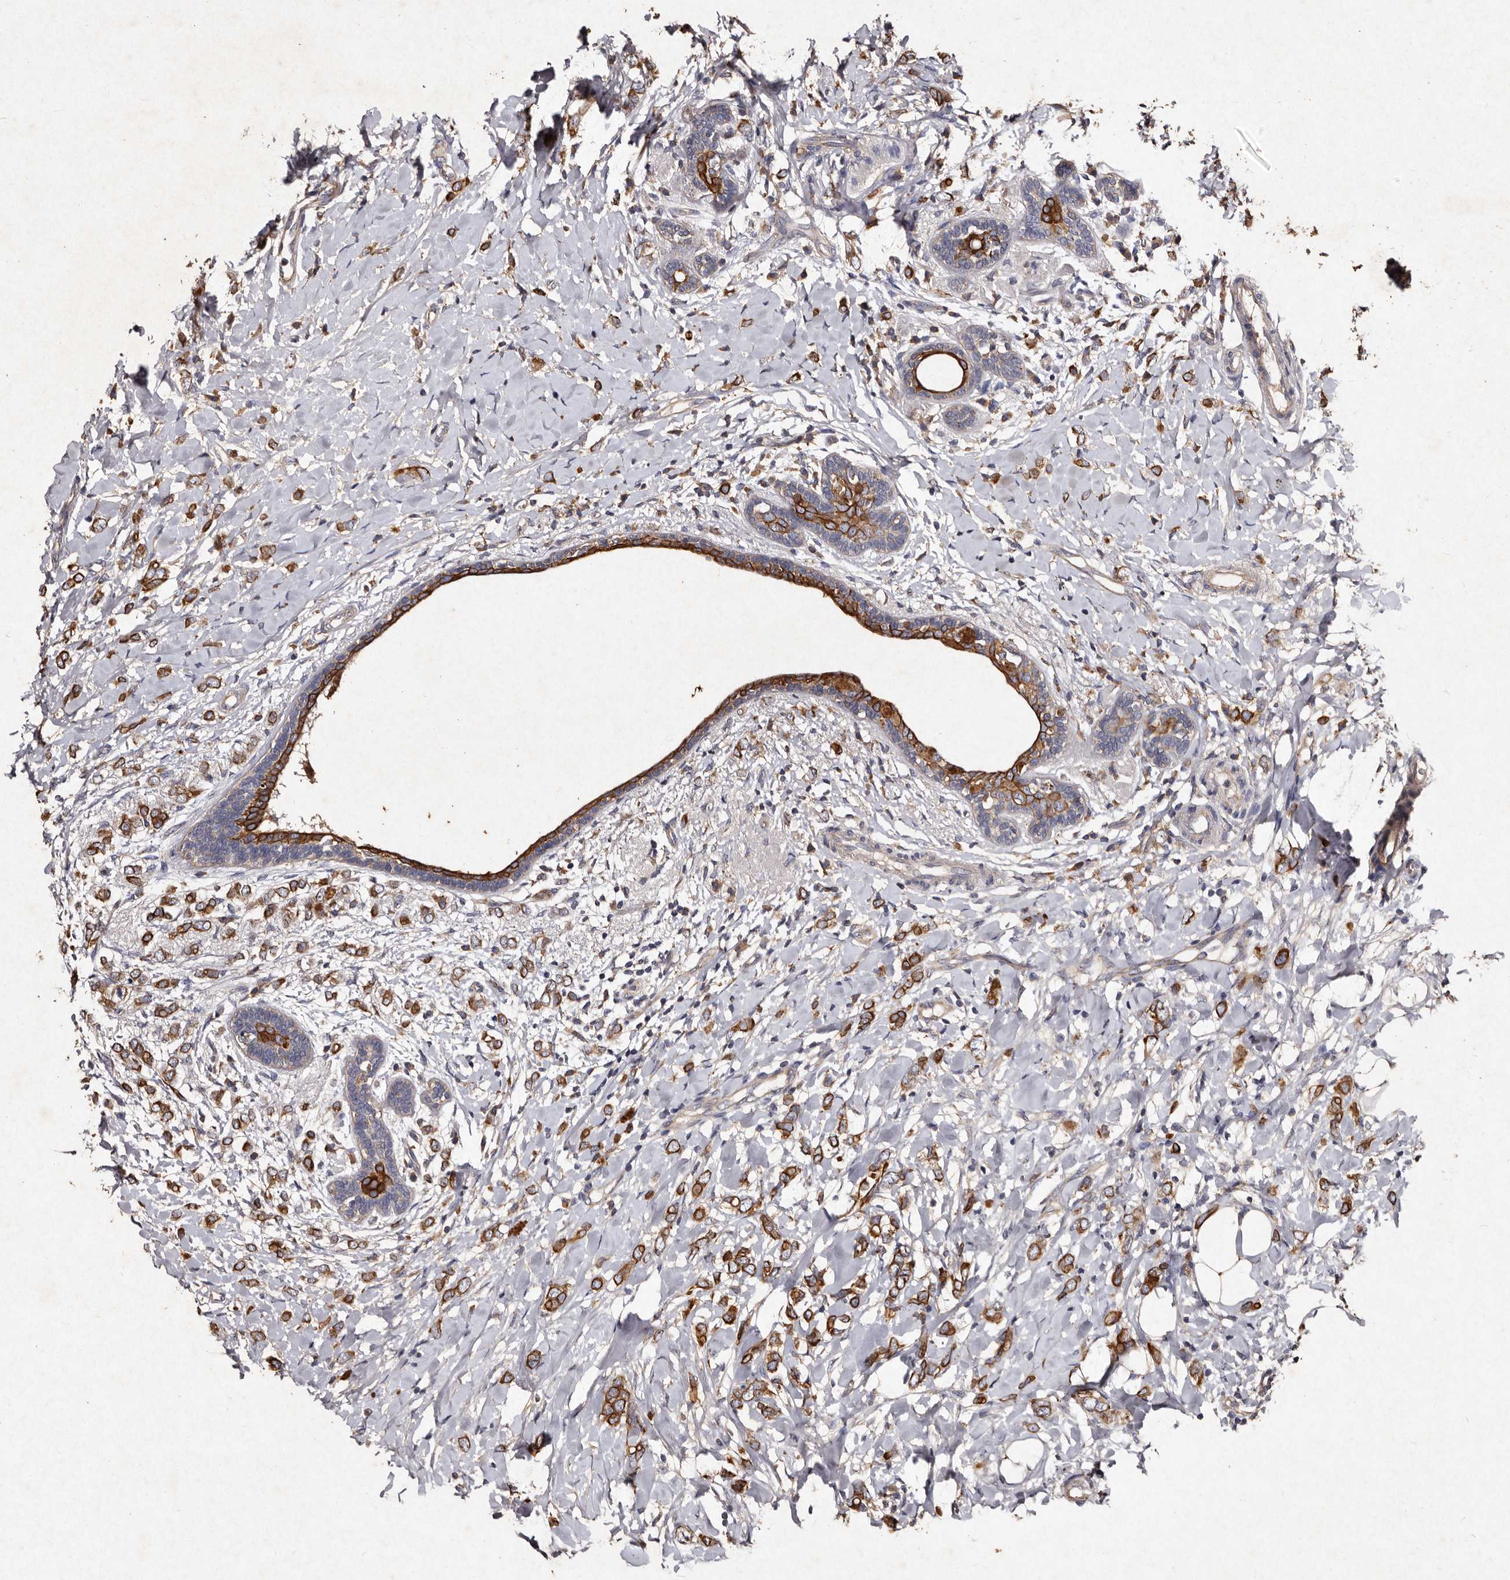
{"staining": {"intensity": "strong", "quantity": ">75%", "location": "cytoplasmic/membranous"}, "tissue": "breast cancer", "cell_type": "Tumor cells", "image_type": "cancer", "snomed": [{"axis": "morphology", "description": "Normal tissue, NOS"}, {"axis": "morphology", "description": "Lobular carcinoma"}, {"axis": "topography", "description": "Breast"}], "caption": "Breast cancer tissue exhibits strong cytoplasmic/membranous expression in about >75% of tumor cells, visualized by immunohistochemistry.", "gene": "TFB1M", "patient": {"sex": "female", "age": 47}}